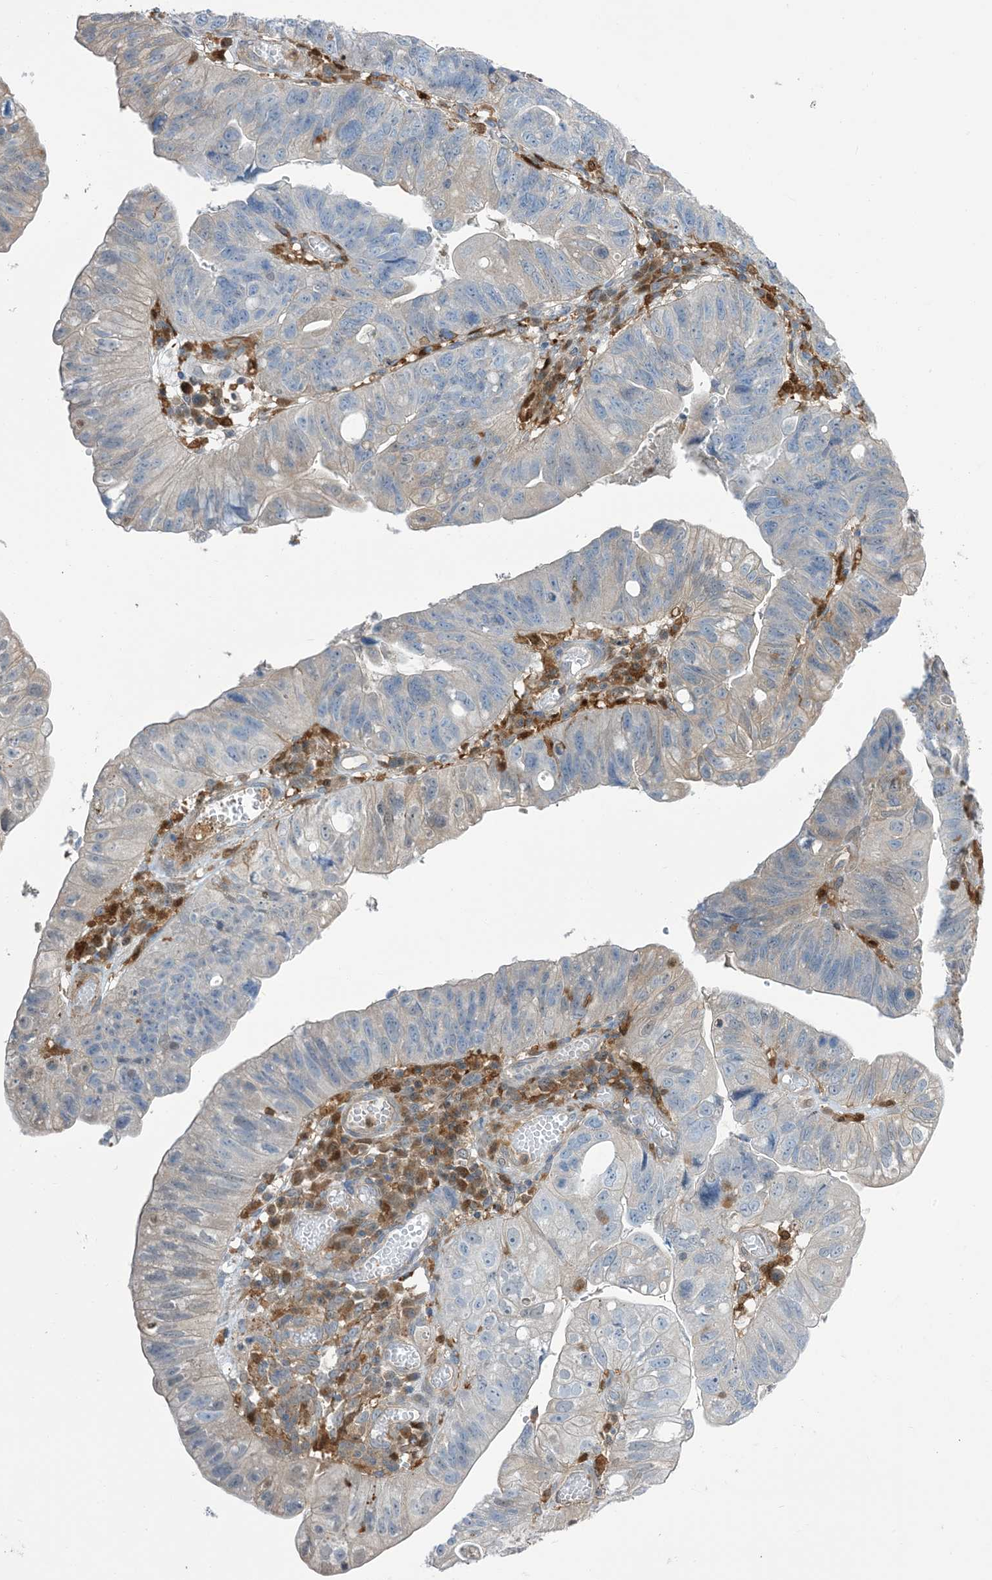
{"staining": {"intensity": "negative", "quantity": "none", "location": "none"}, "tissue": "stomach cancer", "cell_type": "Tumor cells", "image_type": "cancer", "snomed": [{"axis": "morphology", "description": "Adenocarcinoma, NOS"}, {"axis": "topography", "description": "Stomach"}], "caption": "DAB (3,3'-diaminobenzidine) immunohistochemical staining of human stomach cancer (adenocarcinoma) exhibits no significant positivity in tumor cells.", "gene": "NAGK", "patient": {"sex": "male", "age": 59}}